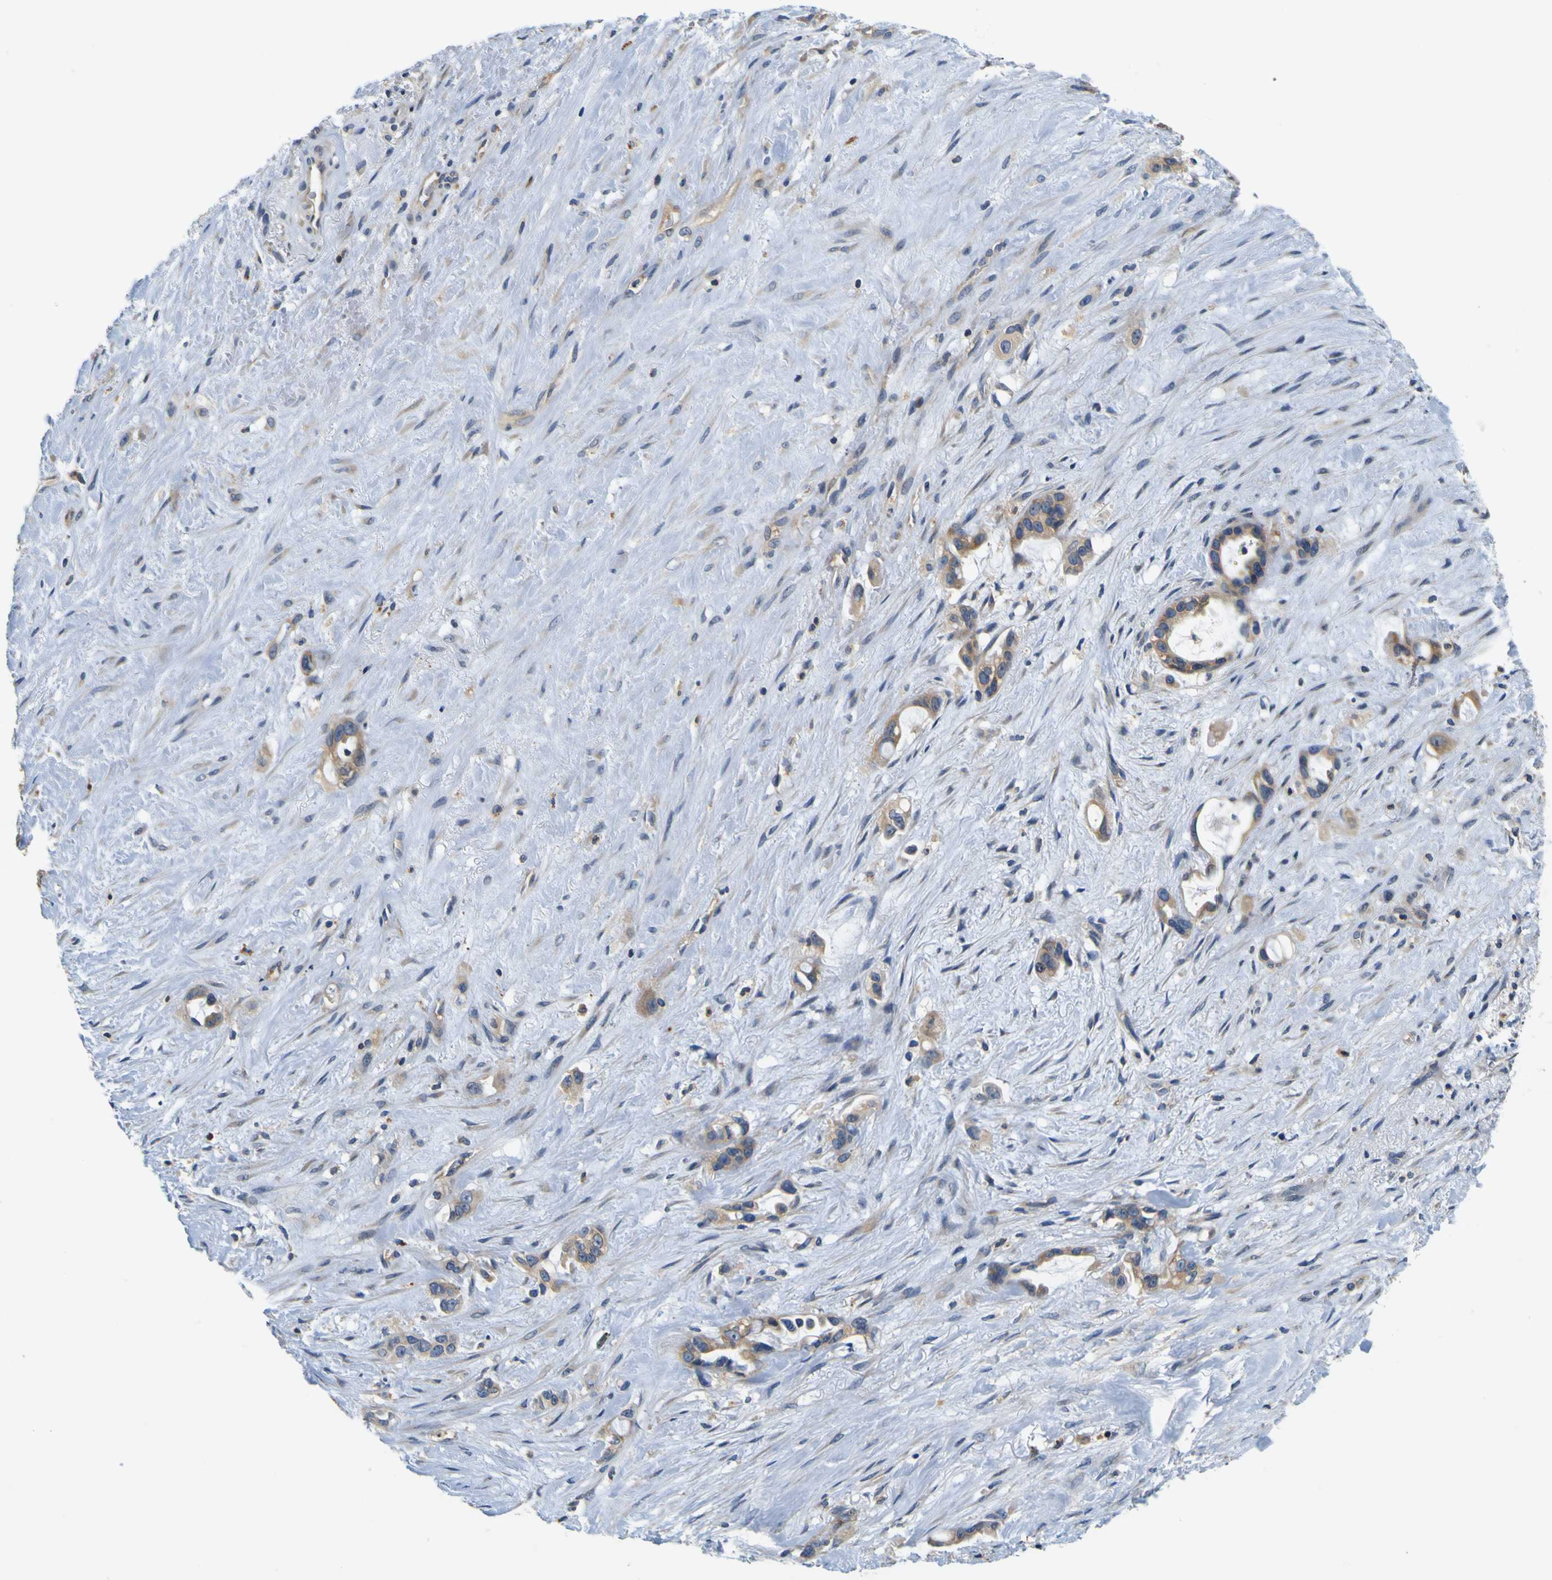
{"staining": {"intensity": "weak", "quantity": ">75%", "location": "cytoplasmic/membranous"}, "tissue": "liver cancer", "cell_type": "Tumor cells", "image_type": "cancer", "snomed": [{"axis": "morphology", "description": "Cholangiocarcinoma"}, {"axis": "topography", "description": "Liver"}], "caption": "High-magnification brightfield microscopy of liver cancer stained with DAB (3,3'-diaminobenzidine) (brown) and counterstained with hematoxylin (blue). tumor cells exhibit weak cytoplasmic/membranous positivity is present in approximately>75% of cells. The staining is performed using DAB brown chromogen to label protein expression. The nuclei are counter-stained blue using hematoxylin.", "gene": "TNIK", "patient": {"sex": "female", "age": 65}}